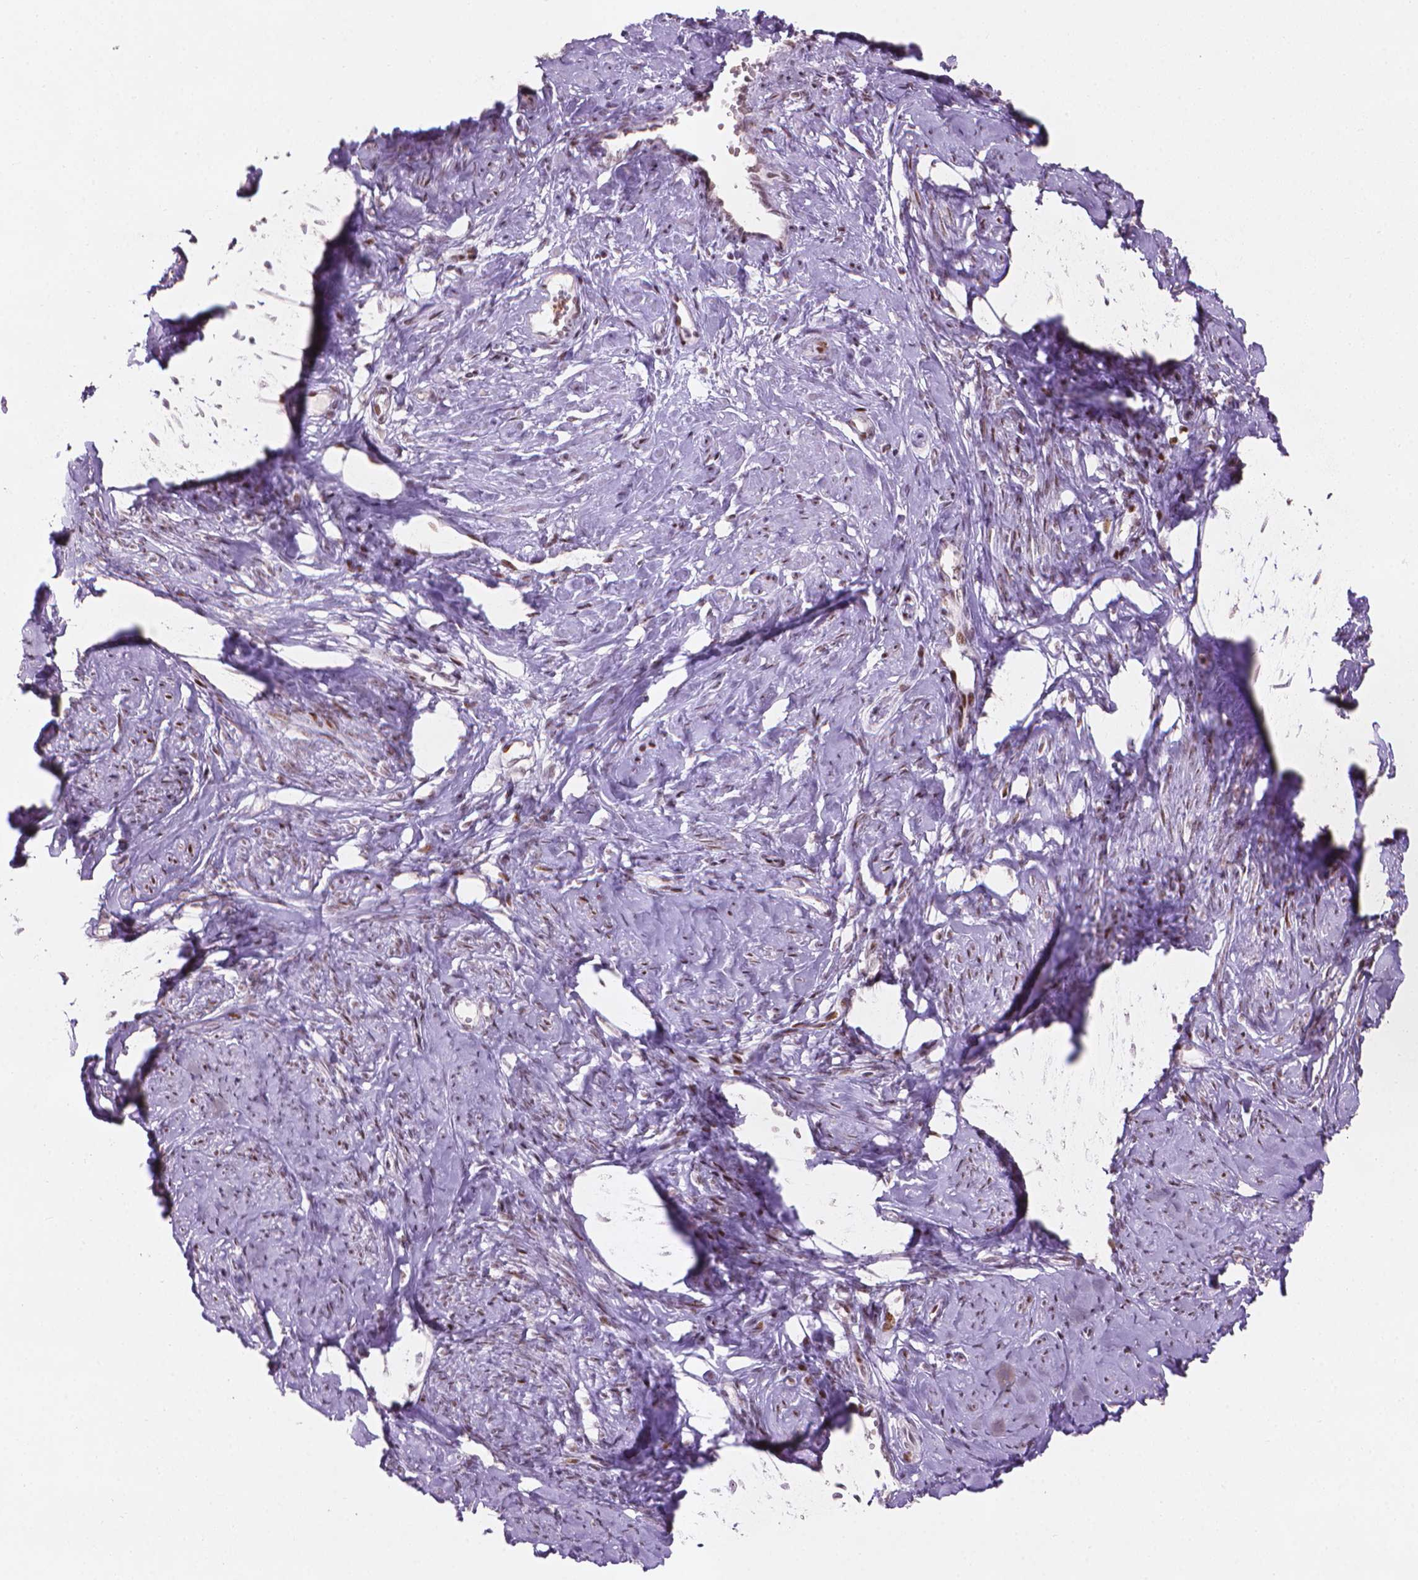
{"staining": {"intensity": "moderate", "quantity": "25%-75%", "location": "nuclear"}, "tissue": "smooth muscle", "cell_type": "Smooth muscle cells", "image_type": "normal", "snomed": [{"axis": "morphology", "description": "Normal tissue, NOS"}, {"axis": "topography", "description": "Smooth muscle"}], "caption": "Immunohistochemistry staining of normal smooth muscle, which shows medium levels of moderate nuclear staining in about 25%-75% of smooth muscle cells indicating moderate nuclear protein staining. The staining was performed using DAB (brown) for protein detection and nuclei were counterstained in hematoxylin (blue).", "gene": "HES7", "patient": {"sex": "female", "age": 48}}